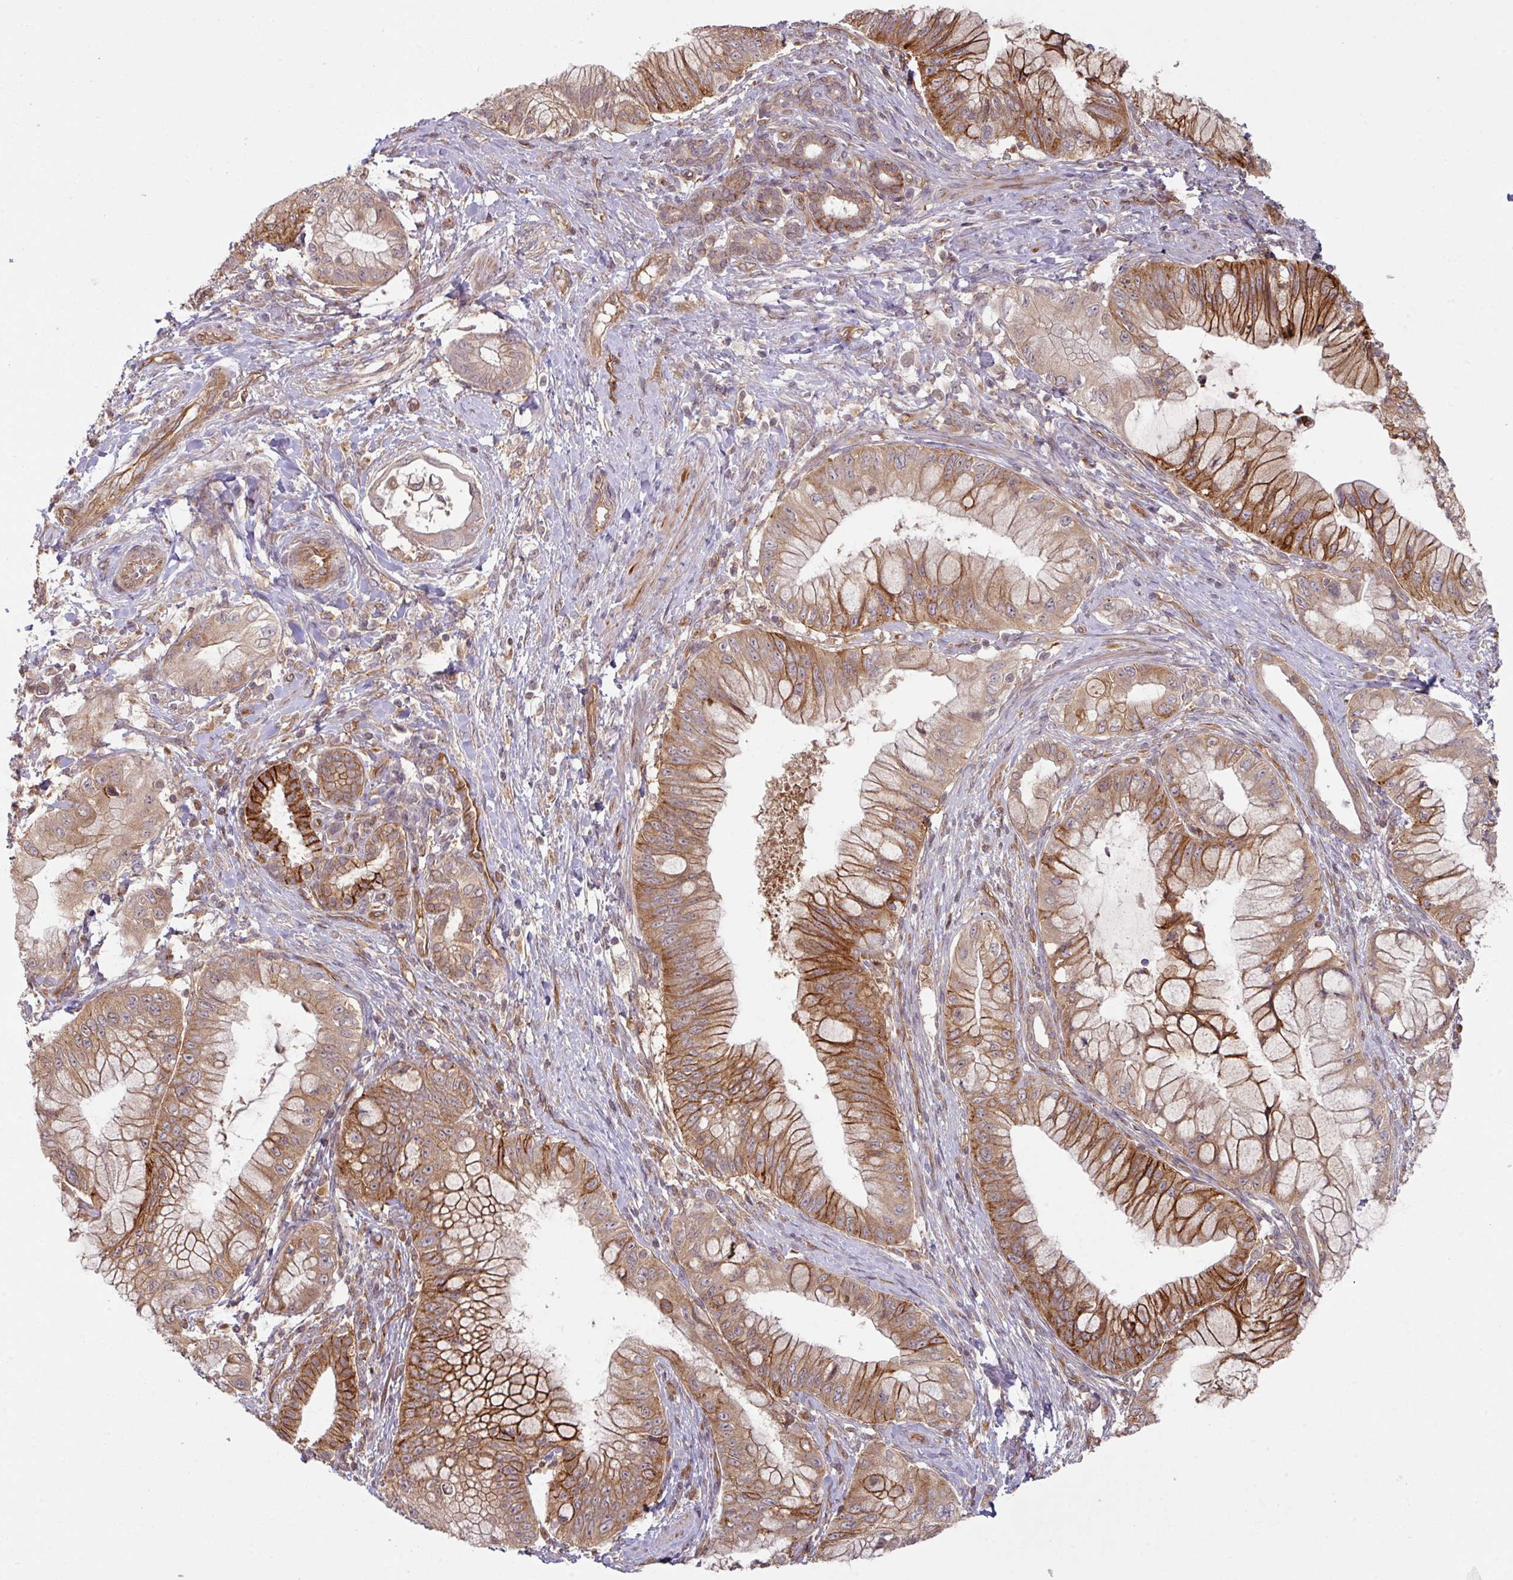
{"staining": {"intensity": "strong", "quantity": ">75%", "location": "cytoplasmic/membranous"}, "tissue": "pancreatic cancer", "cell_type": "Tumor cells", "image_type": "cancer", "snomed": [{"axis": "morphology", "description": "Adenocarcinoma, NOS"}, {"axis": "topography", "description": "Pancreas"}], "caption": "Protein expression analysis of pancreatic adenocarcinoma shows strong cytoplasmic/membranous positivity in approximately >75% of tumor cells.", "gene": "CYFIP2", "patient": {"sex": "male", "age": 48}}